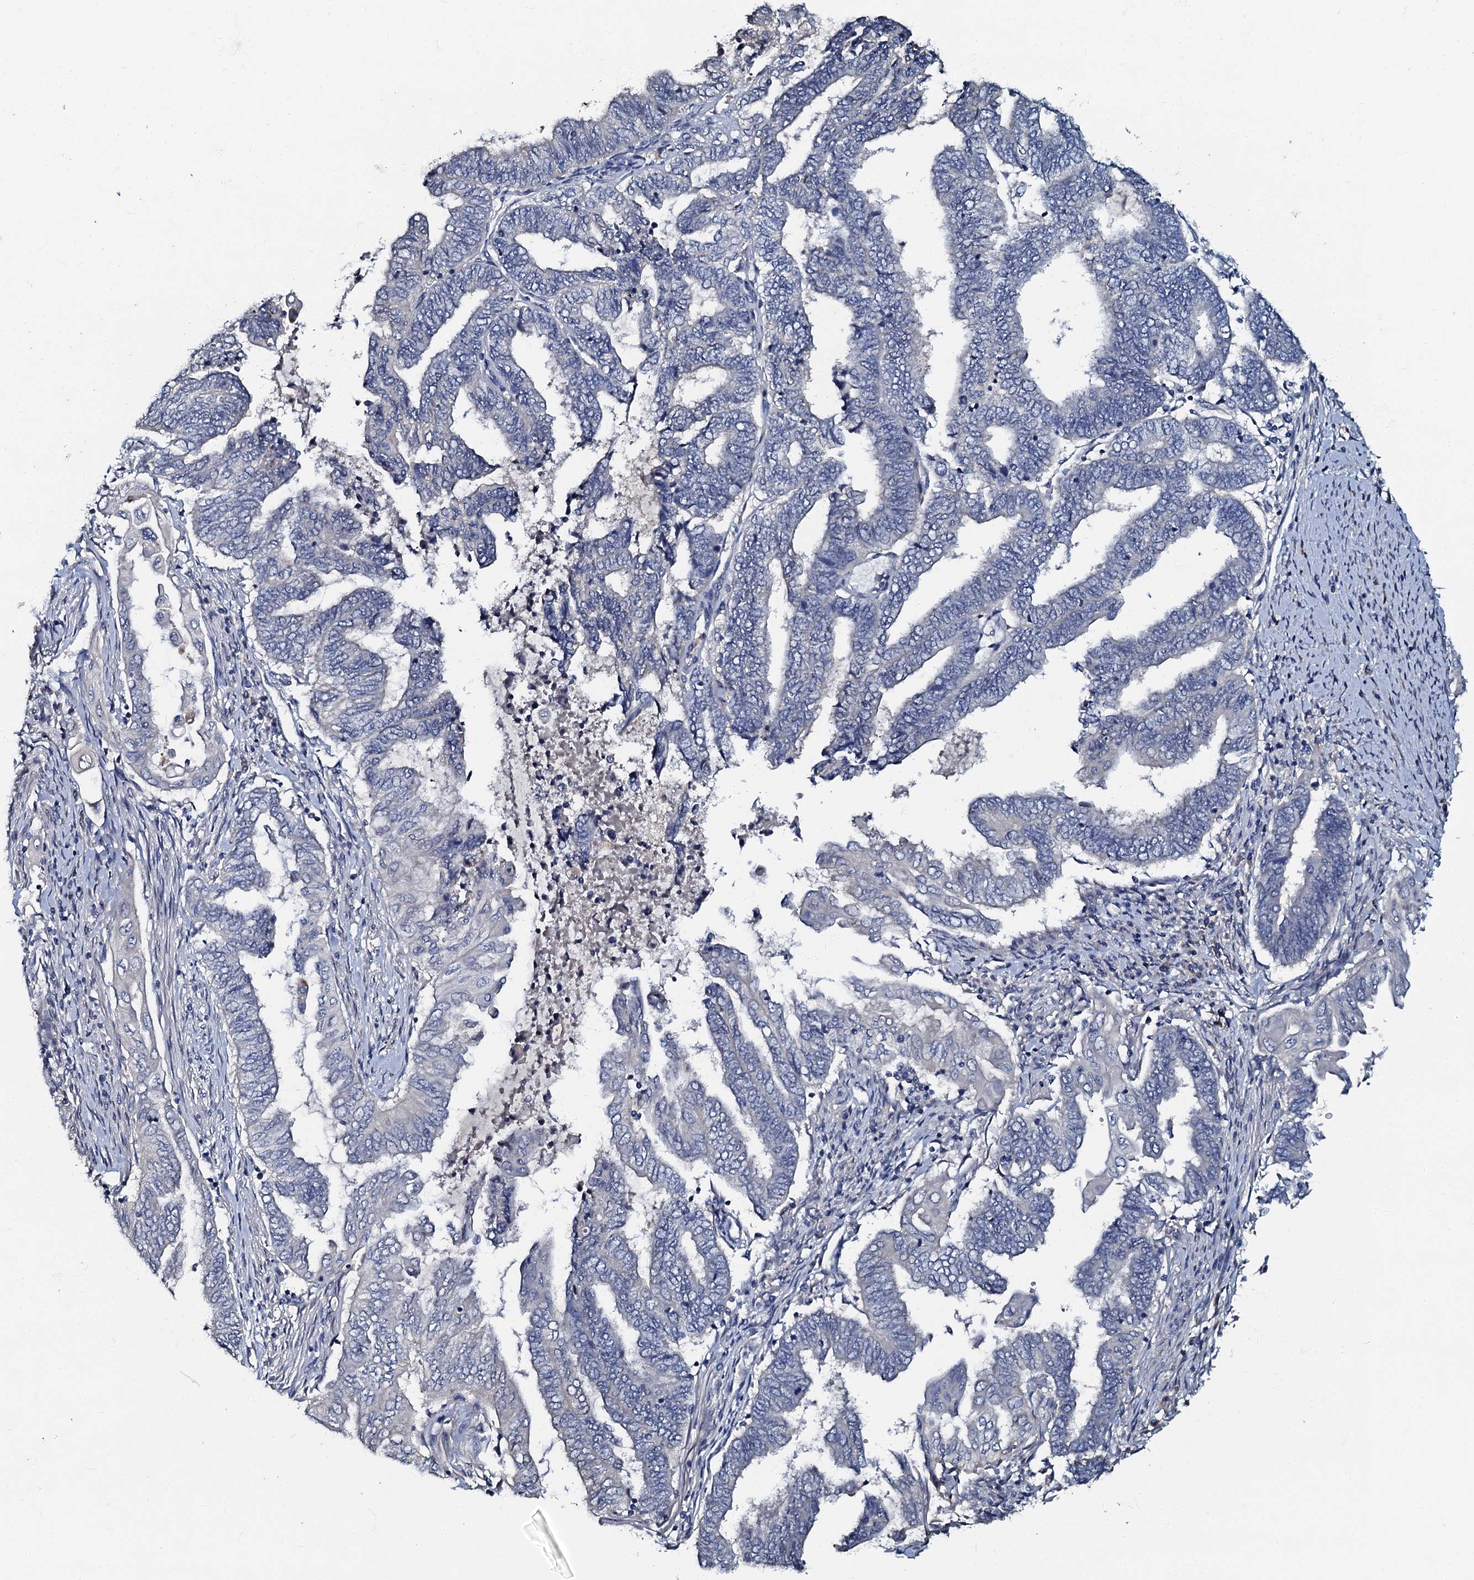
{"staining": {"intensity": "negative", "quantity": "none", "location": "none"}, "tissue": "endometrial cancer", "cell_type": "Tumor cells", "image_type": "cancer", "snomed": [{"axis": "morphology", "description": "Adenocarcinoma, NOS"}, {"axis": "topography", "description": "Uterus"}, {"axis": "topography", "description": "Endometrium"}], "caption": "Human adenocarcinoma (endometrial) stained for a protein using immunohistochemistry (IHC) reveals no expression in tumor cells.", "gene": "OLAH", "patient": {"sex": "female", "age": 70}}